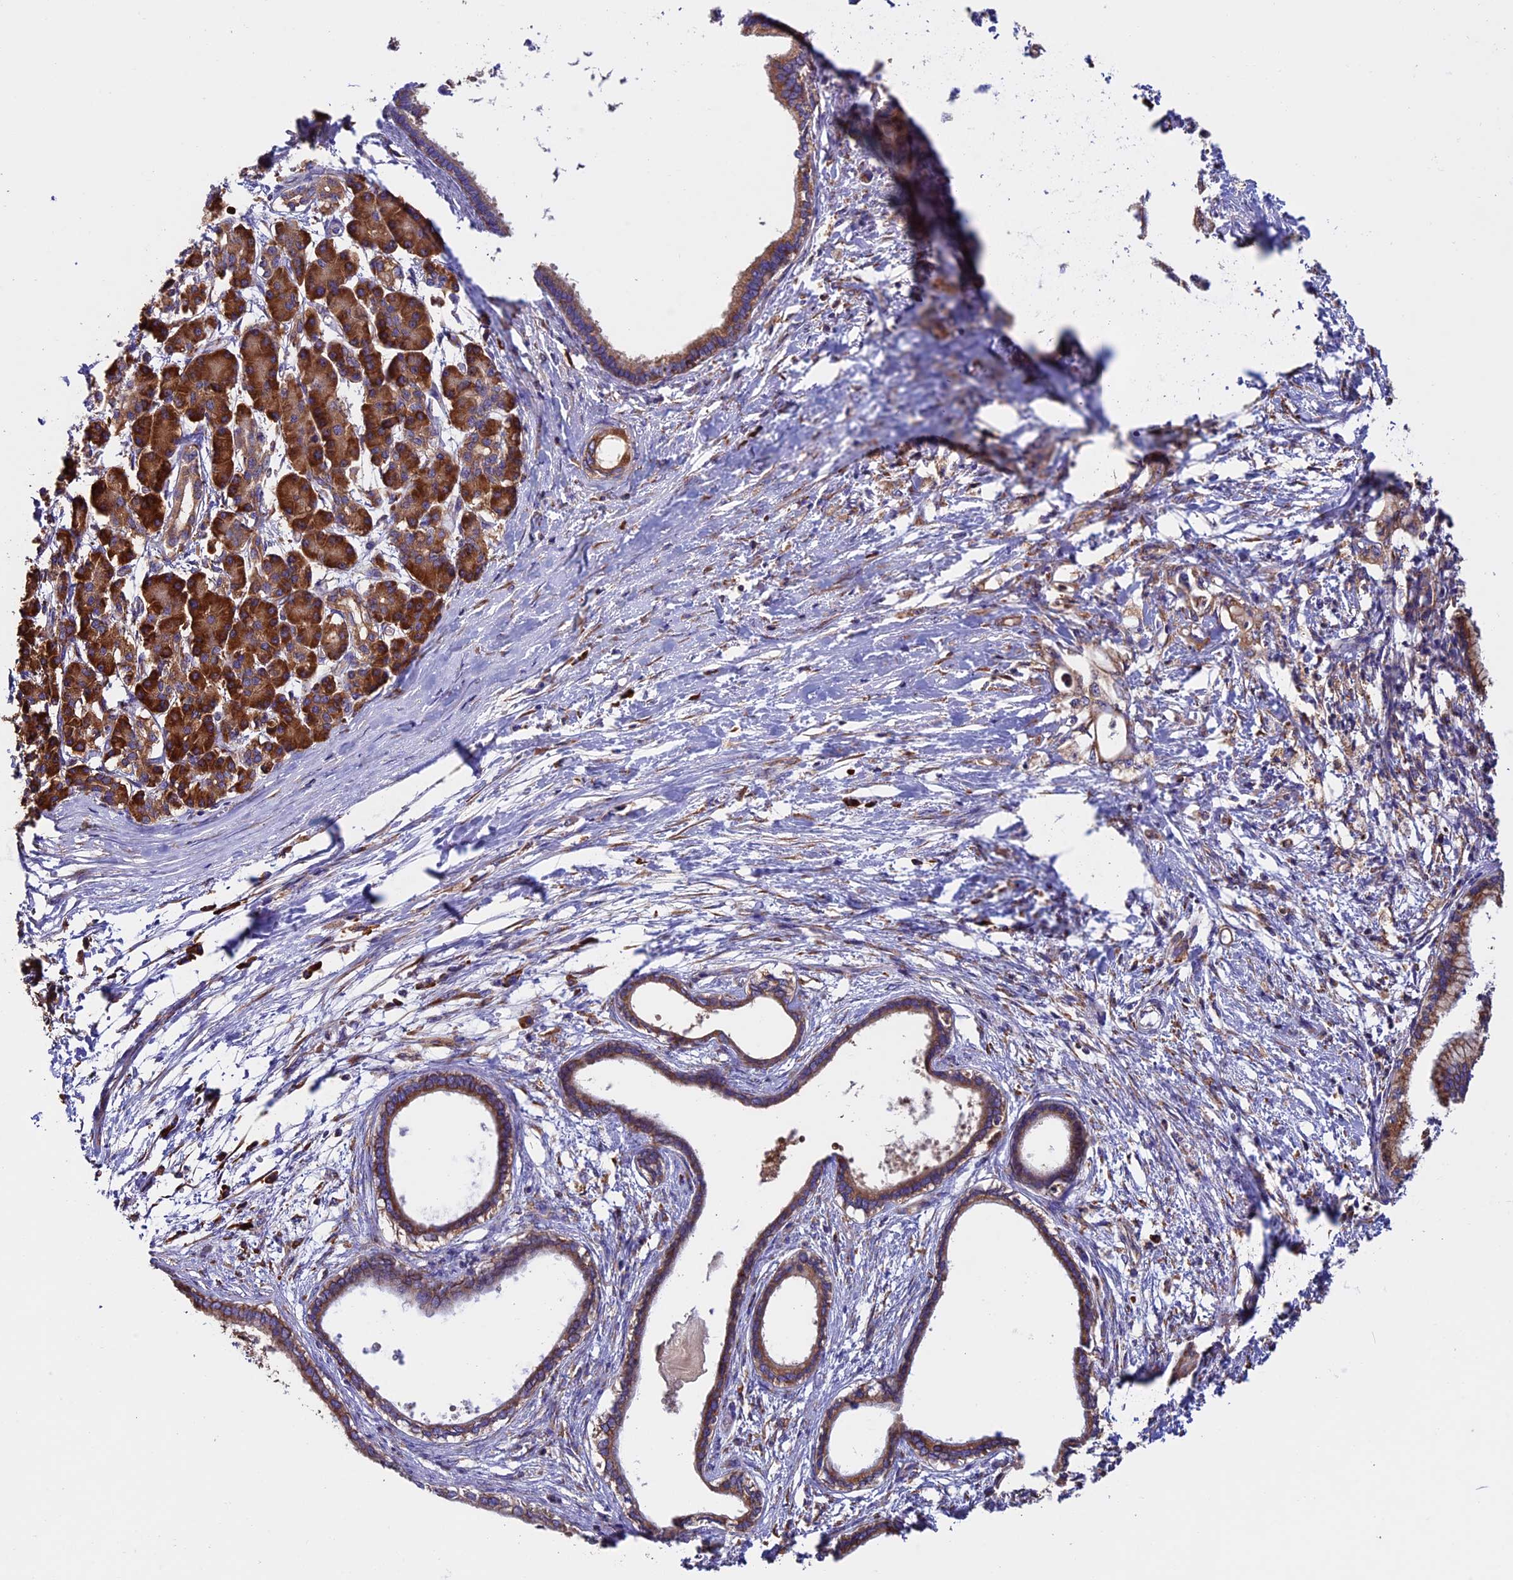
{"staining": {"intensity": "moderate", "quantity": ">75%", "location": "cytoplasmic/membranous"}, "tissue": "pancreatic cancer", "cell_type": "Tumor cells", "image_type": "cancer", "snomed": [{"axis": "morphology", "description": "Adenocarcinoma, NOS"}, {"axis": "topography", "description": "Pancreas"}], "caption": "Immunohistochemical staining of human pancreatic cancer (adenocarcinoma) demonstrates moderate cytoplasmic/membranous protein expression in about >75% of tumor cells.", "gene": "BTBD3", "patient": {"sex": "female", "age": 55}}